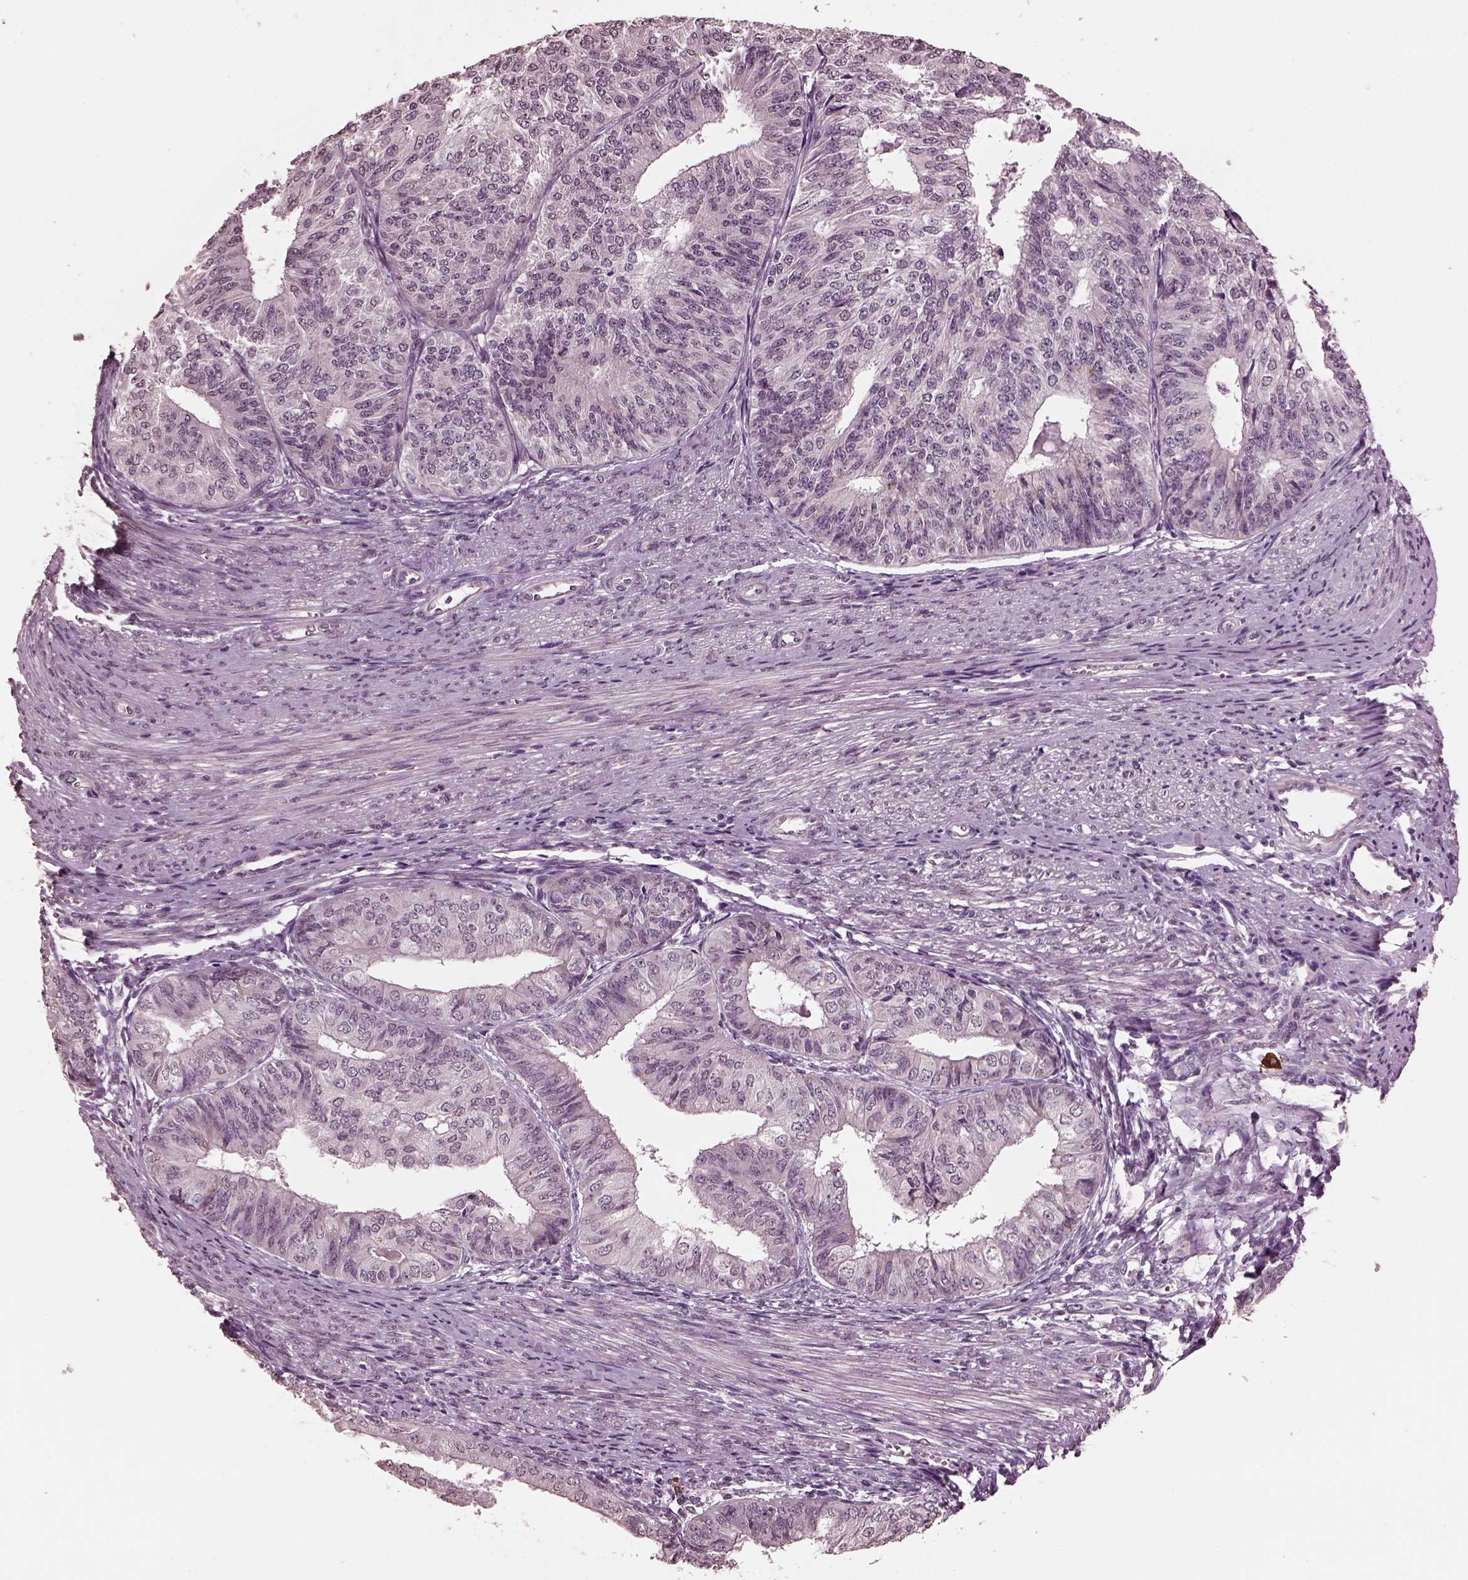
{"staining": {"intensity": "negative", "quantity": "none", "location": "none"}, "tissue": "endometrial cancer", "cell_type": "Tumor cells", "image_type": "cancer", "snomed": [{"axis": "morphology", "description": "Adenocarcinoma, NOS"}, {"axis": "topography", "description": "Endometrium"}], "caption": "Tumor cells are negative for protein expression in human endometrial cancer (adenocarcinoma).", "gene": "IL18RAP", "patient": {"sex": "female", "age": 58}}